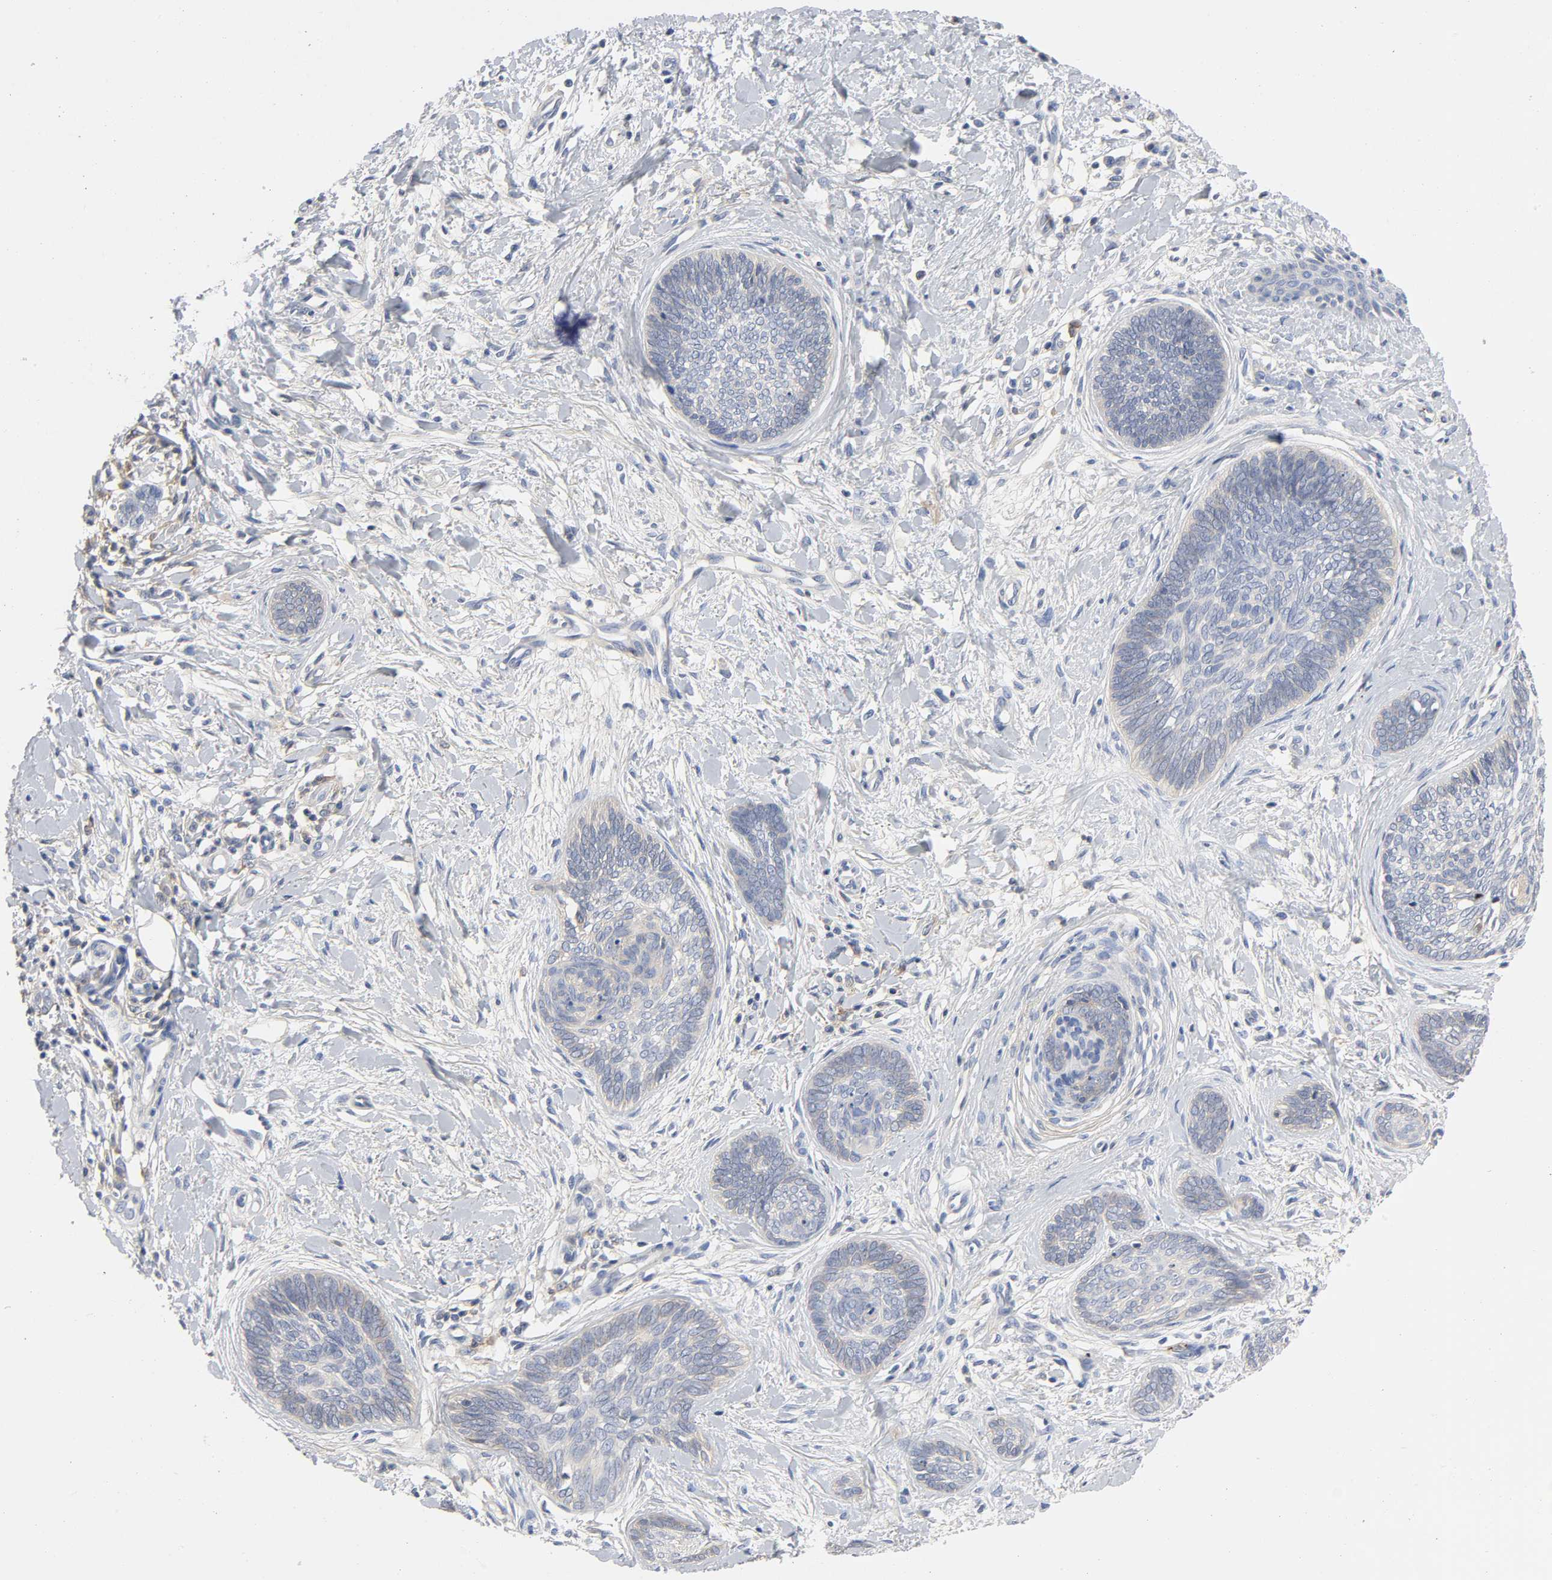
{"staining": {"intensity": "negative", "quantity": "none", "location": "none"}, "tissue": "skin cancer", "cell_type": "Tumor cells", "image_type": "cancer", "snomed": [{"axis": "morphology", "description": "Basal cell carcinoma"}, {"axis": "topography", "description": "Skin"}], "caption": "Tumor cells show no significant expression in basal cell carcinoma (skin). Brightfield microscopy of immunohistochemistry stained with DAB (3,3'-diaminobenzidine) (brown) and hematoxylin (blue), captured at high magnification.", "gene": "SRC", "patient": {"sex": "female", "age": 81}}